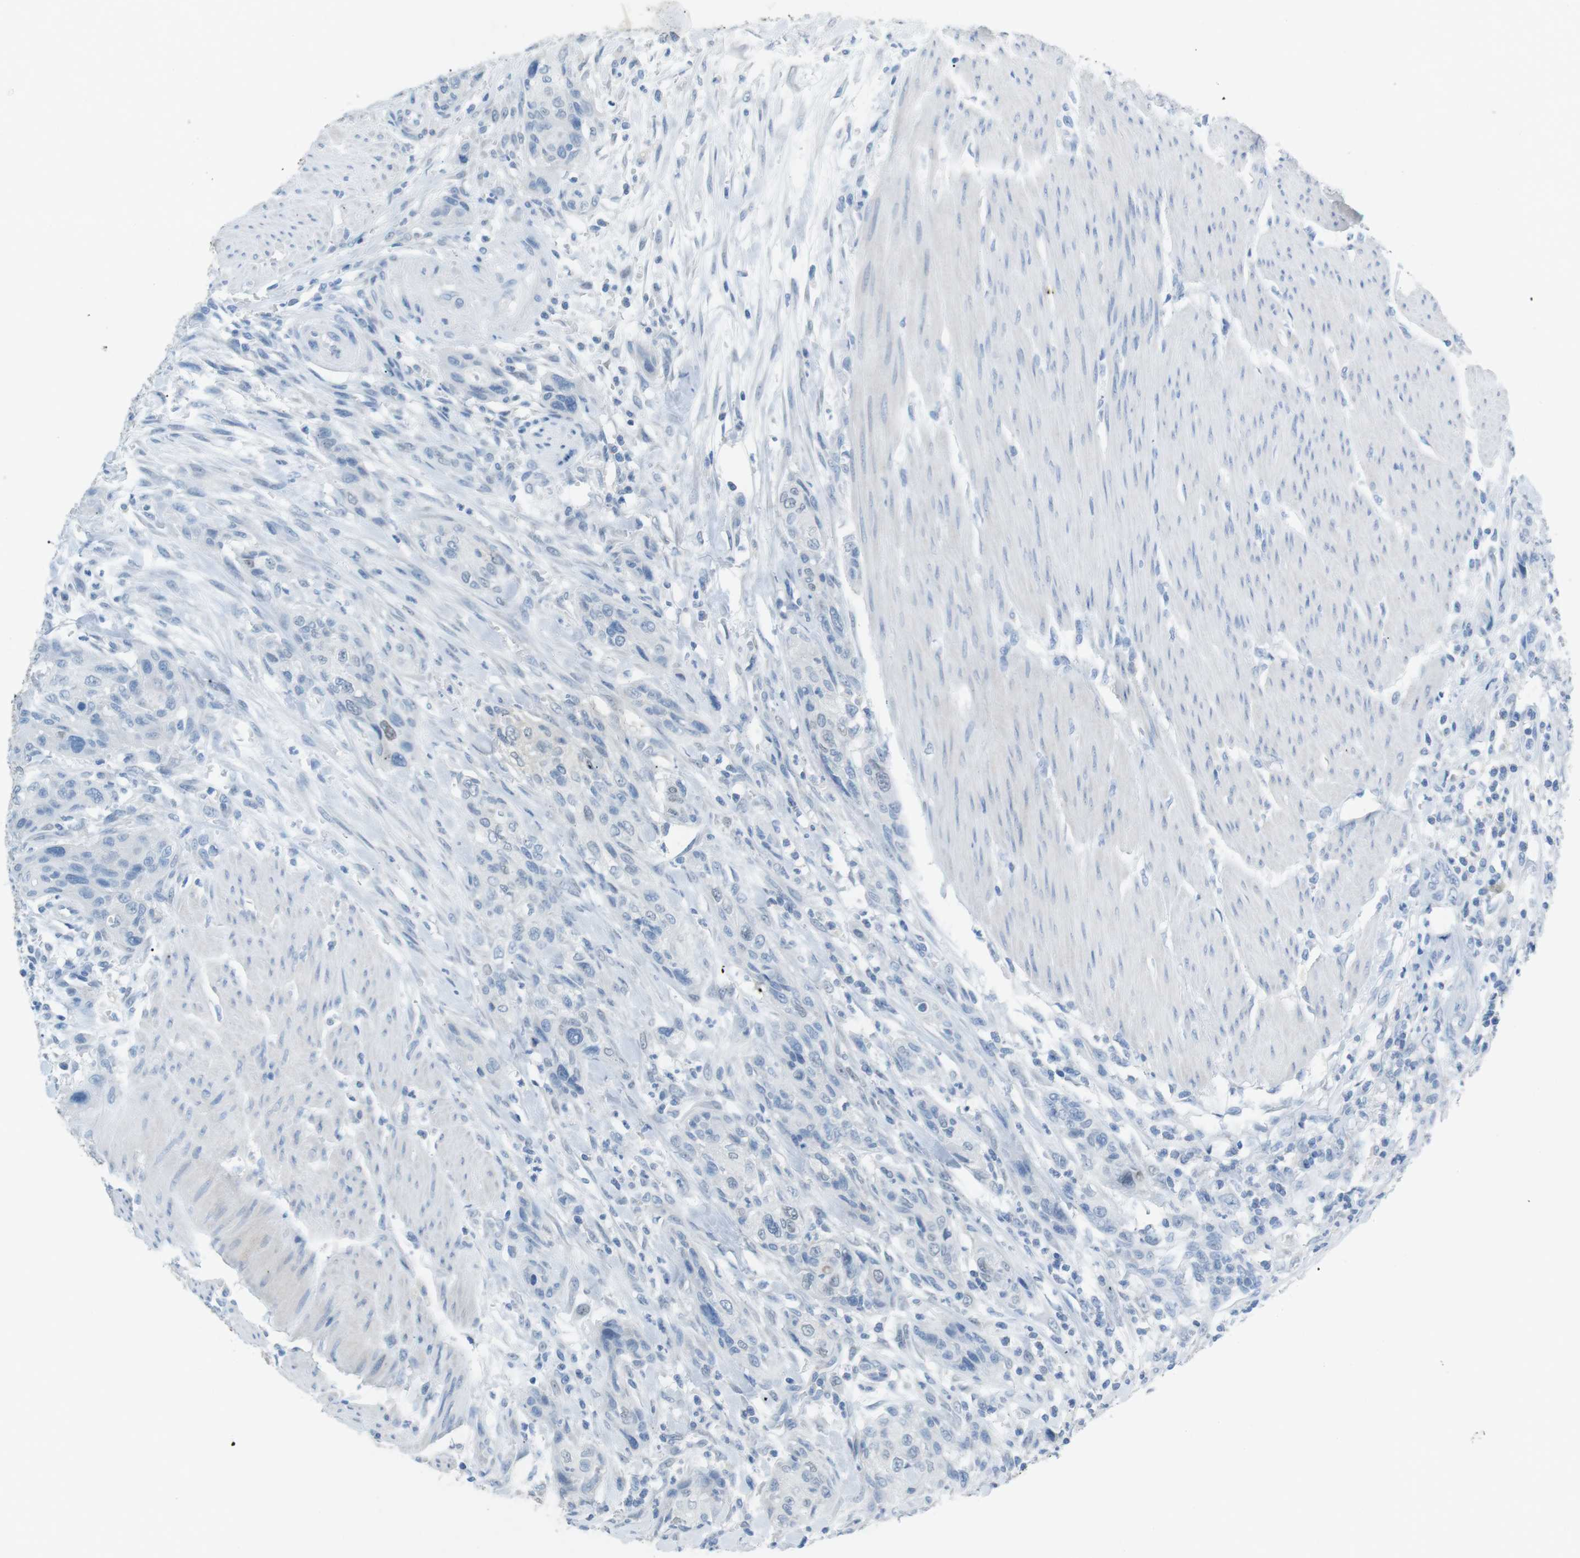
{"staining": {"intensity": "negative", "quantity": "none", "location": "none"}, "tissue": "urothelial cancer", "cell_type": "Tumor cells", "image_type": "cancer", "snomed": [{"axis": "morphology", "description": "Urothelial carcinoma, High grade"}, {"axis": "topography", "description": "Urinary bladder"}], "caption": "Immunohistochemical staining of urothelial cancer exhibits no significant expression in tumor cells.", "gene": "SALL4", "patient": {"sex": "male", "age": 35}}